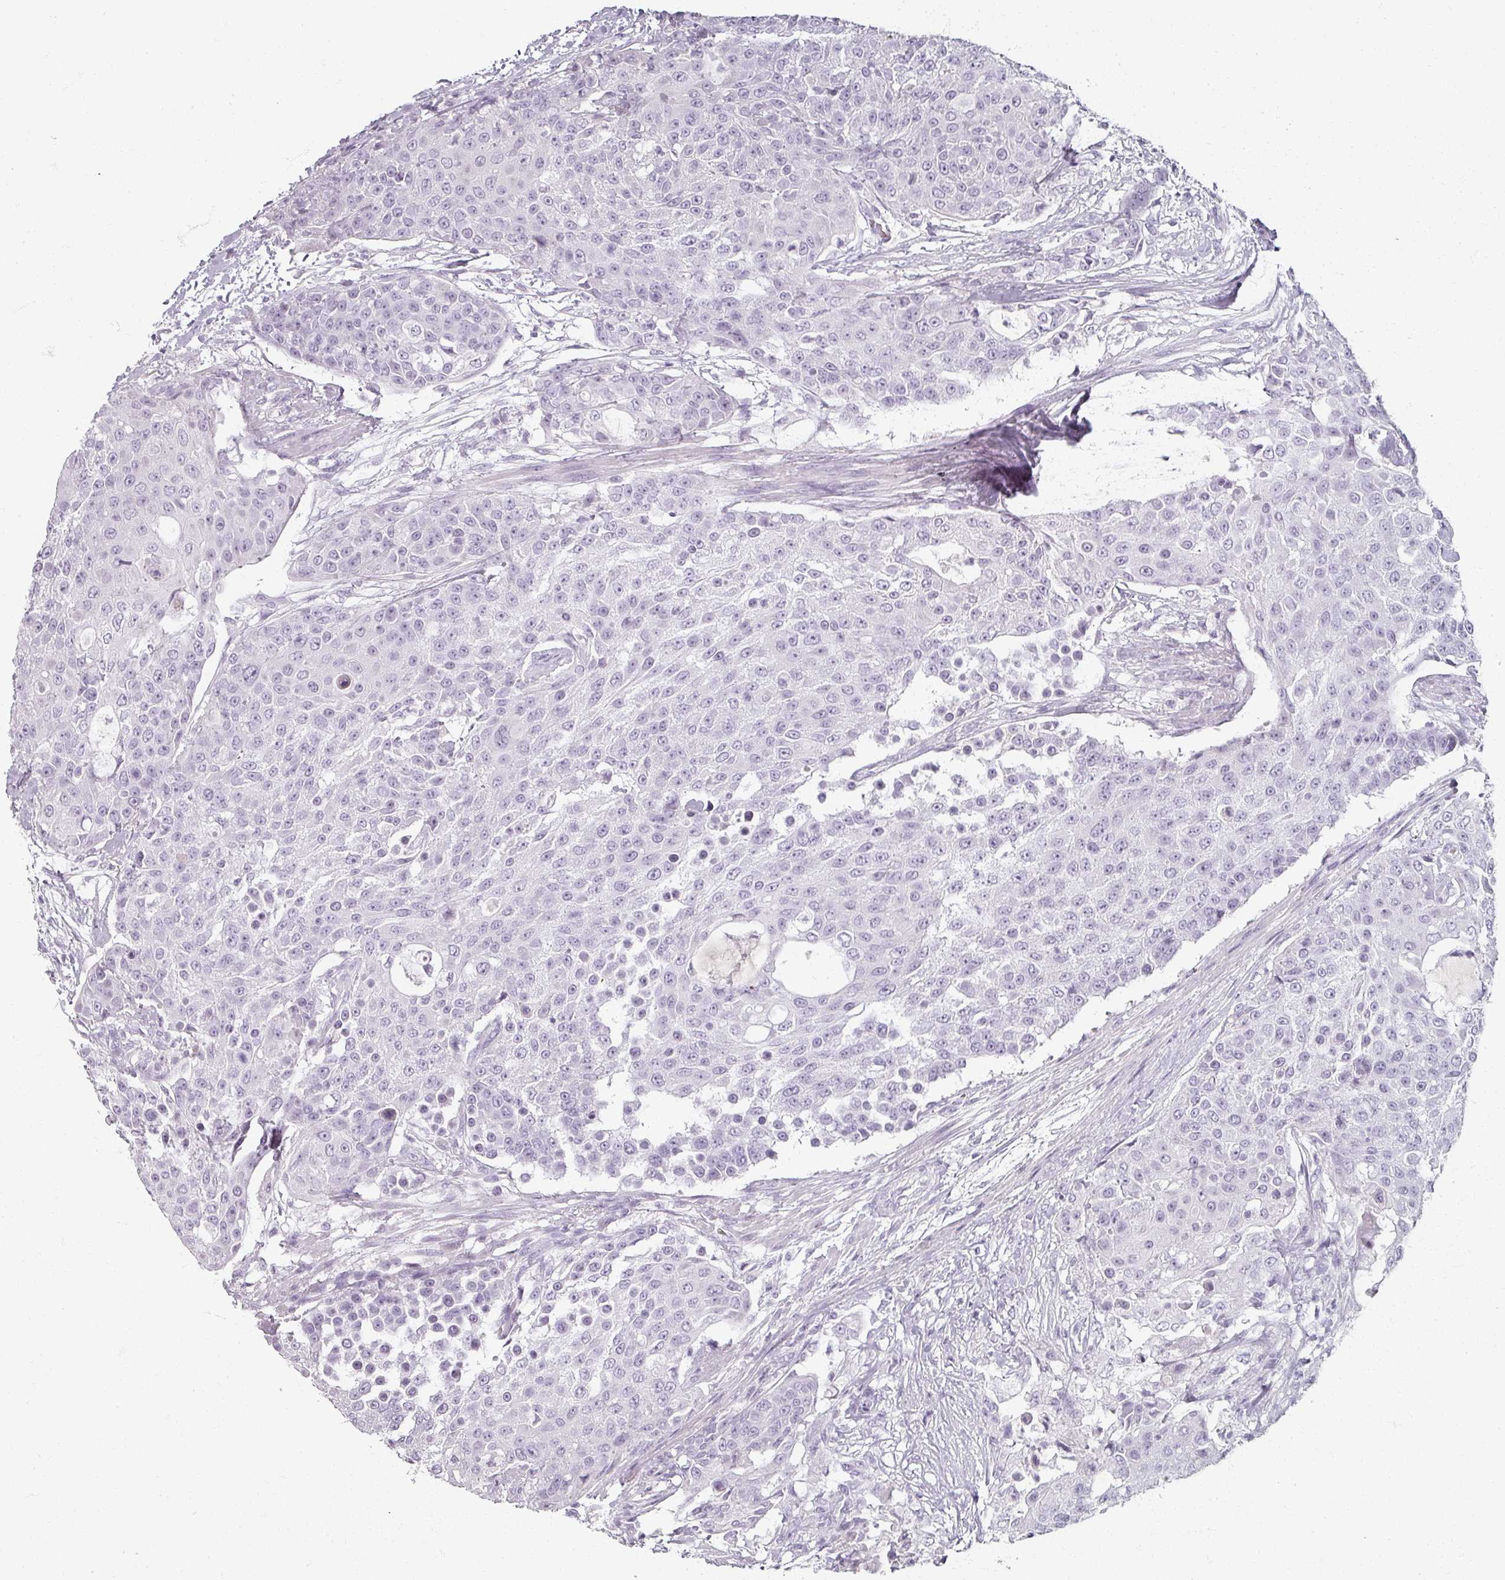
{"staining": {"intensity": "negative", "quantity": "none", "location": "none"}, "tissue": "urothelial cancer", "cell_type": "Tumor cells", "image_type": "cancer", "snomed": [{"axis": "morphology", "description": "Urothelial carcinoma, High grade"}, {"axis": "topography", "description": "Urinary bladder"}], "caption": "A histopathology image of human urothelial cancer is negative for staining in tumor cells.", "gene": "REG3G", "patient": {"sex": "female", "age": 63}}